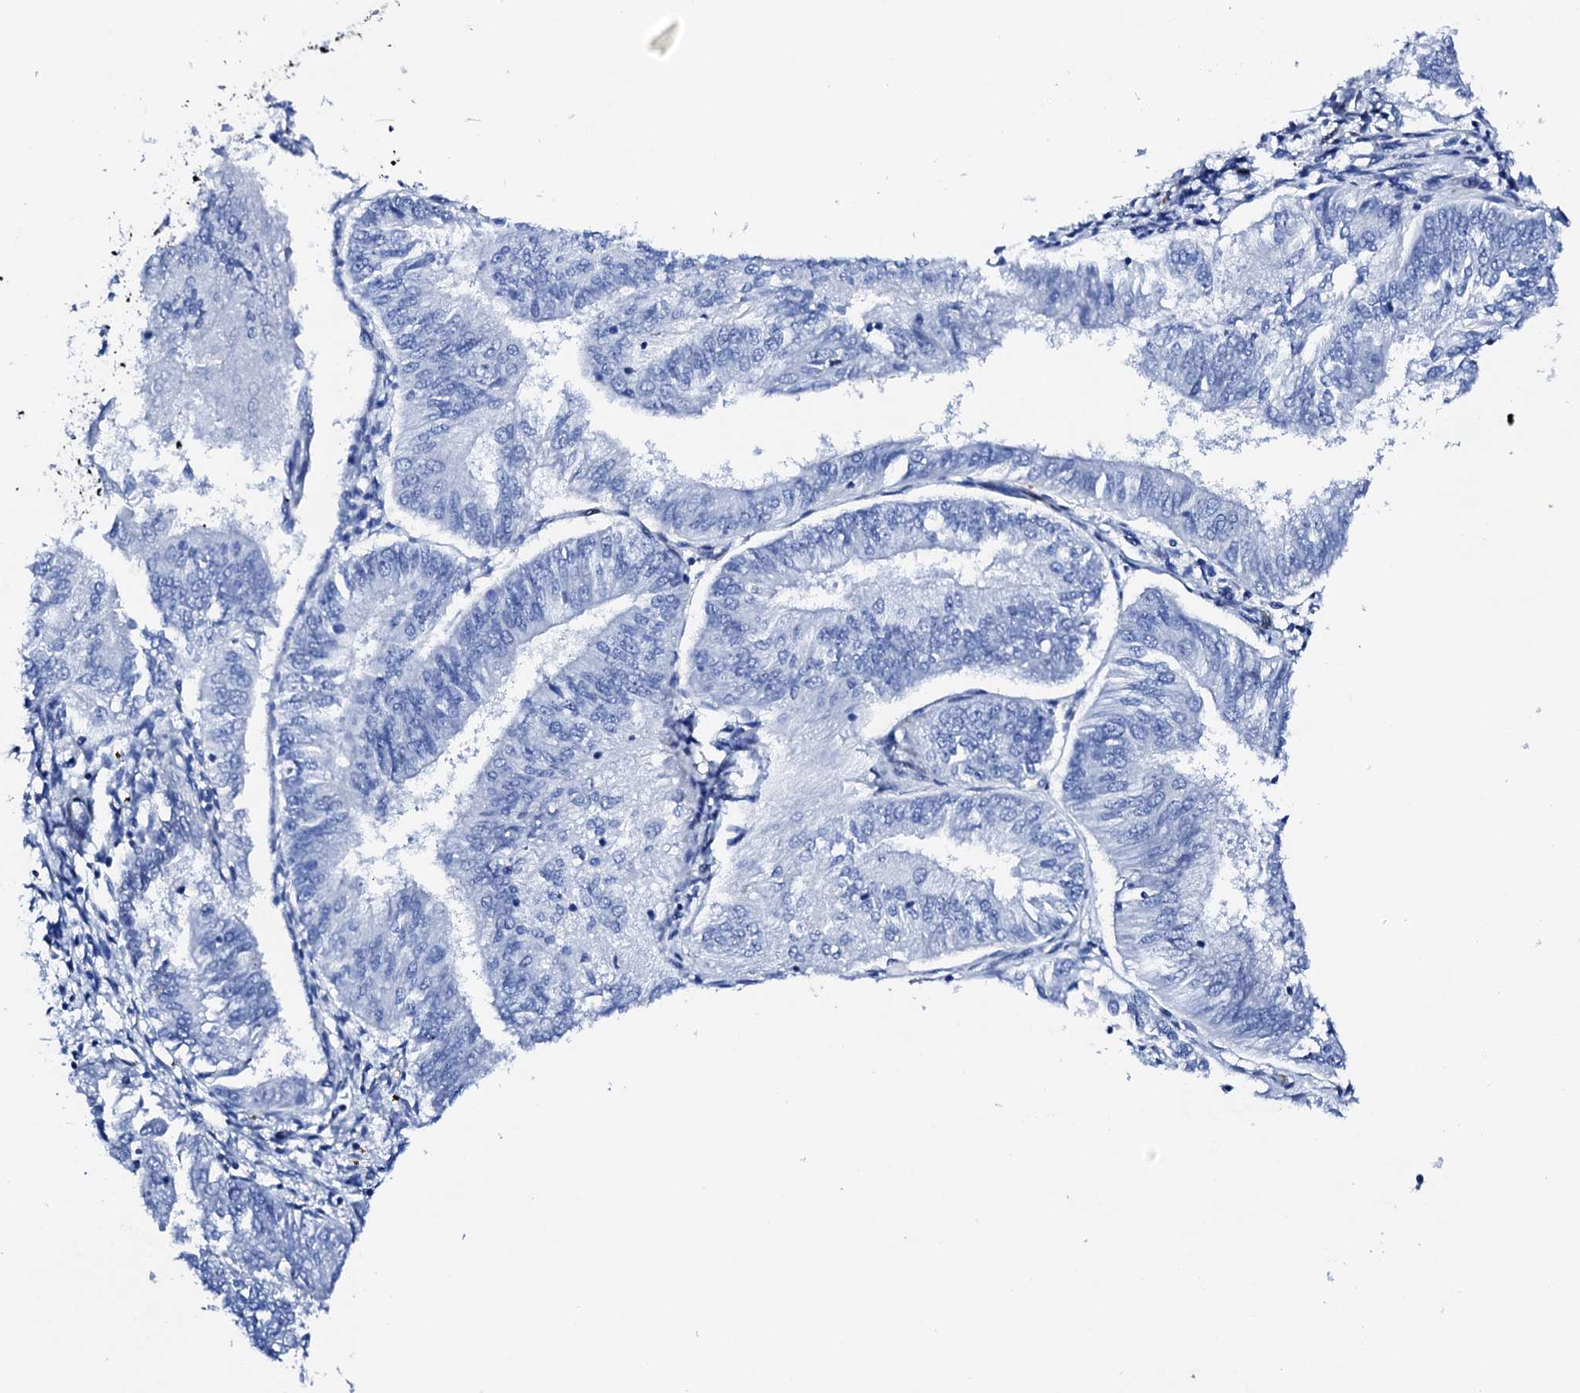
{"staining": {"intensity": "negative", "quantity": "none", "location": "none"}, "tissue": "endometrial cancer", "cell_type": "Tumor cells", "image_type": "cancer", "snomed": [{"axis": "morphology", "description": "Adenocarcinoma, NOS"}, {"axis": "topography", "description": "Endometrium"}], "caption": "IHC micrograph of human endometrial cancer (adenocarcinoma) stained for a protein (brown), which demonstrates no expression in tumor cells.", "gene": "NRIP2", "patient": {"sex": "female", "age": 58}}